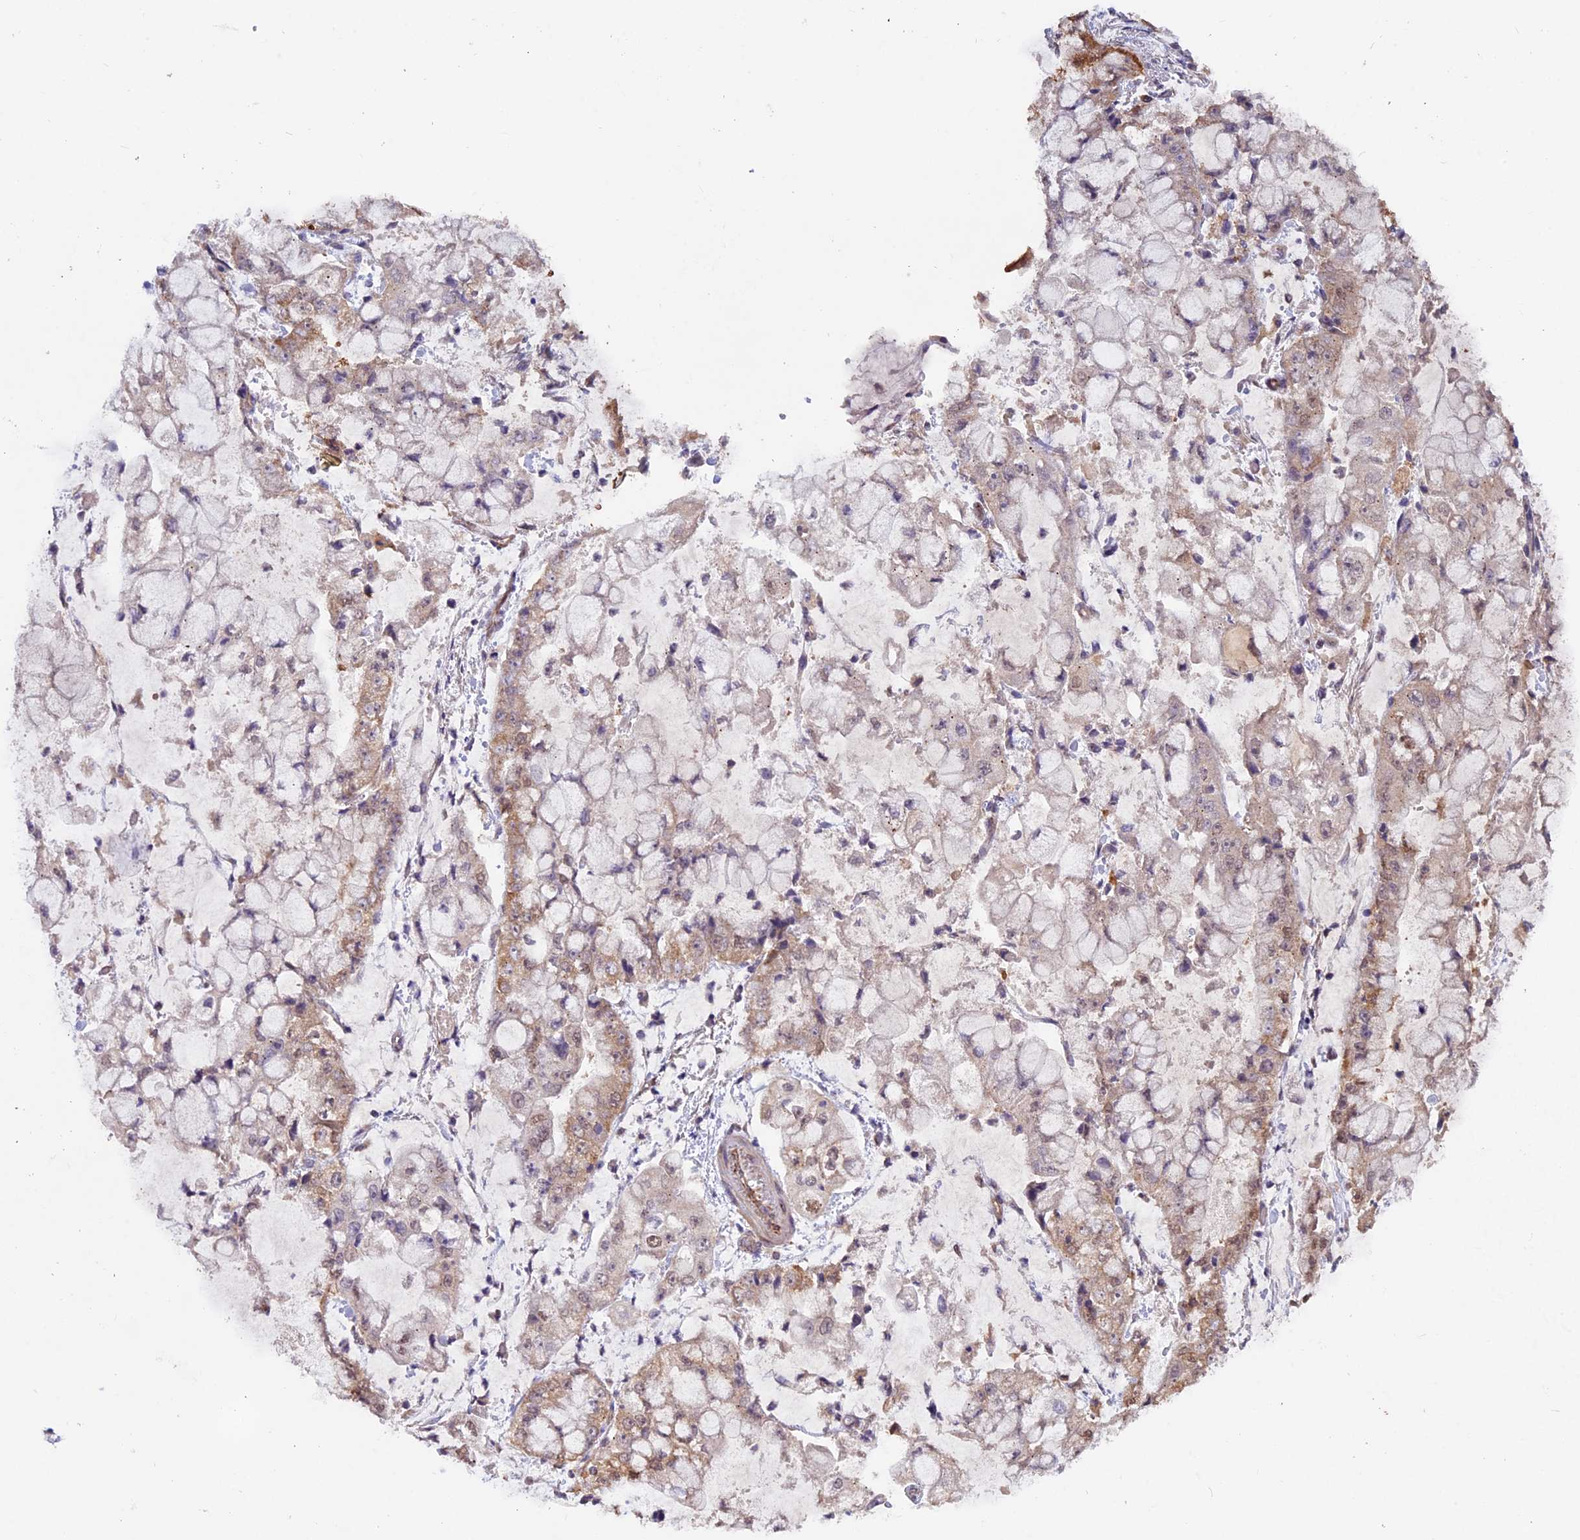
{"staining": {"intensity": "moderate", "quantity": "25%-75%", "location": "cytoplasmic/membranous"}, "tissue": "stomach cancer", "cell_type": "Tumor cells", "image_type": "cancer", "snomed": [{"axis": "morphology", "description": "Adenocarcinoma, NOS"}, {"axis": "topography", "description": "Stomach"}], "caption": "Immunohistochemistry (DAB) staining of adenocarcinoma (stomach) reveals moderate cytoplasmic/membranous protein staining in about 25%-75% of tumor cells.", "gene": "C3orf70", "patient": {"sex": "male", "age": 76}}